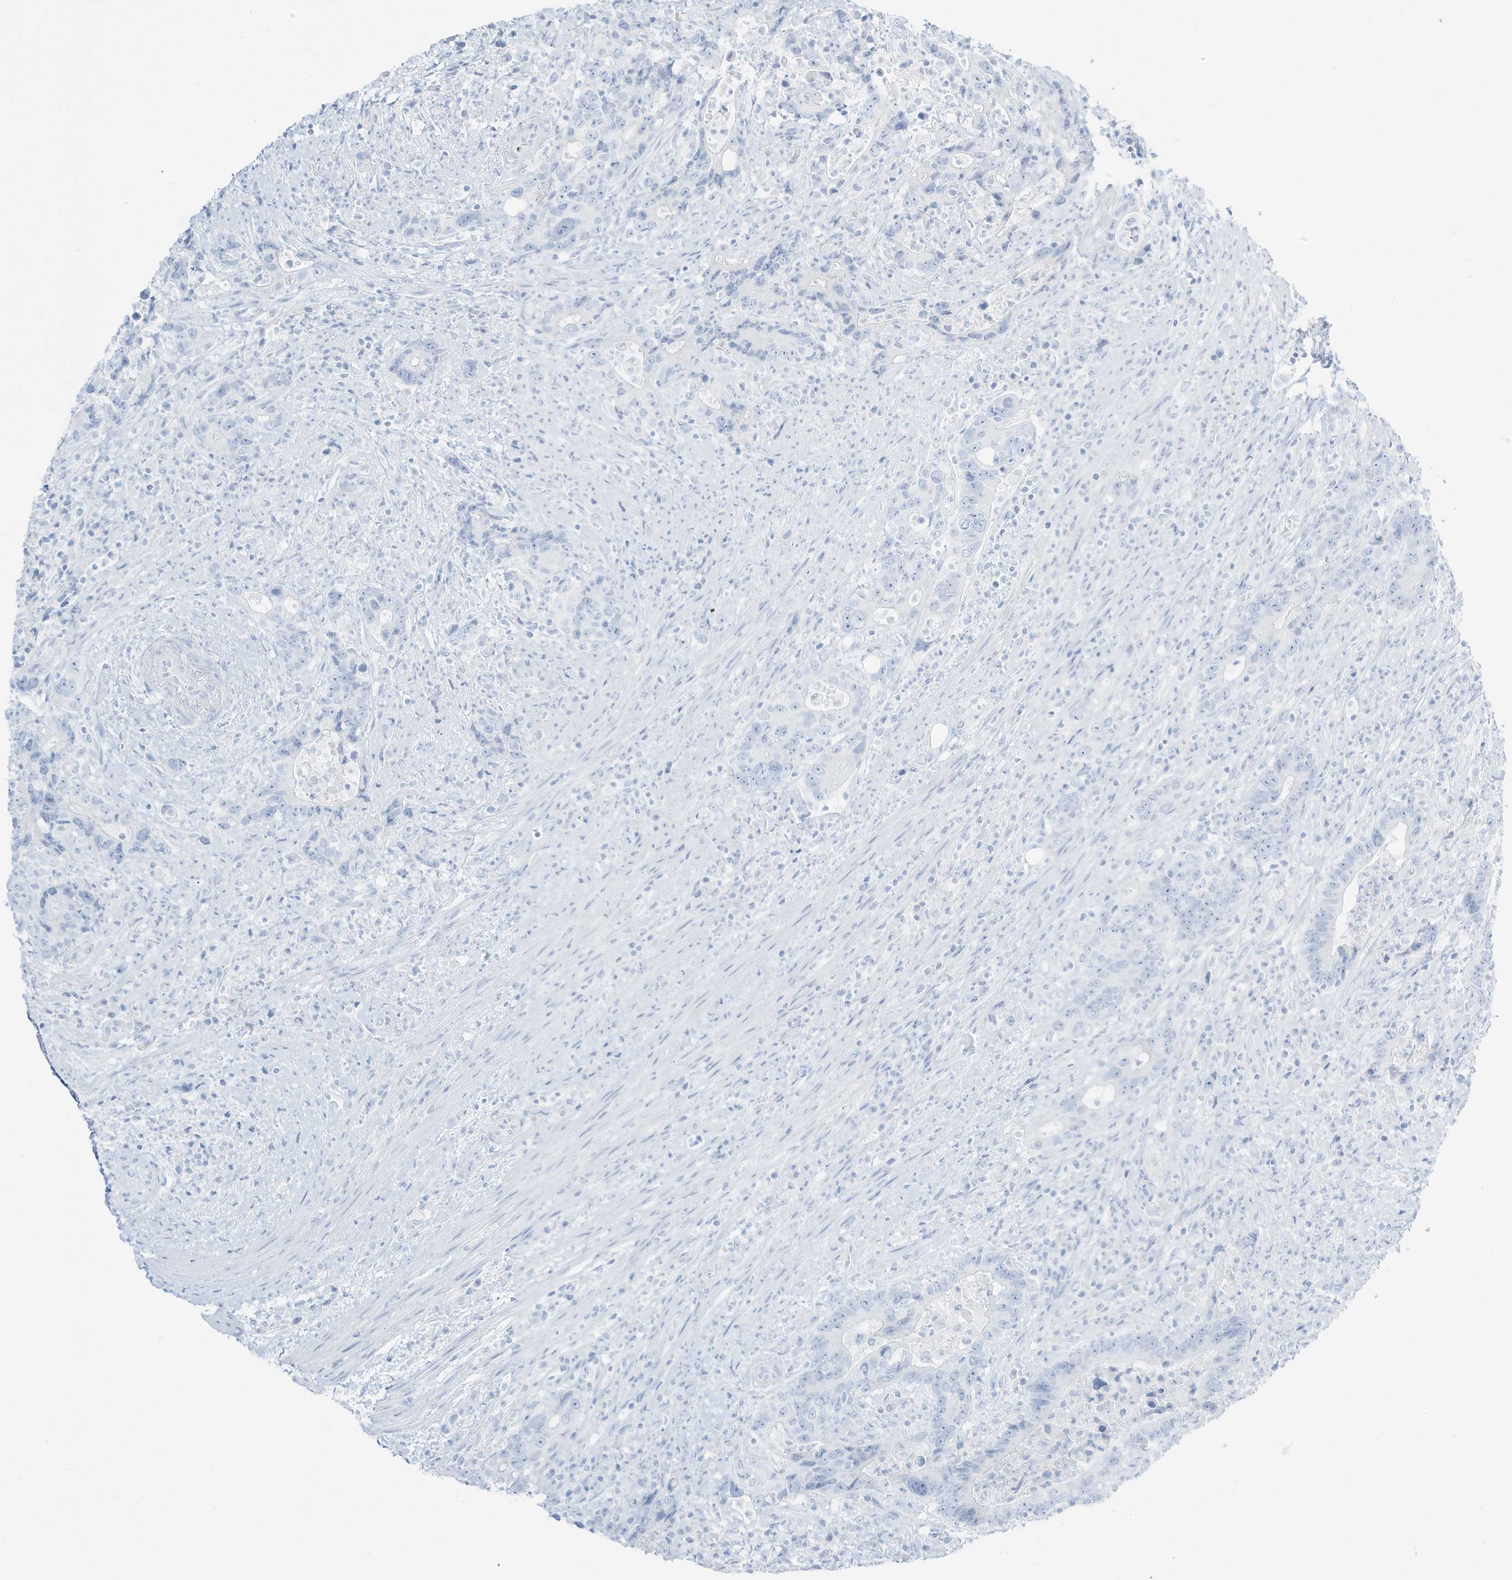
{"staining": {"intensity": "negative", "quantity": "none", "location": "none"}, "tissue": "colorectal cancer", "cell_type": "Tumor cells", "image_type": "cancer", "snomed": [{"axis": "morphology", "description": "Adenocarcinoma, NOS"}, {"axis": "topography", "description": "Colon"}], "caption": "Immunohistochemistry histopathology image of colorectal adenocarcinoma stained for a protein (brown), which displays no positivity in tumor cells.", "gene": "SLC22A13", "patient": {"sex": "female", "age": 75}}